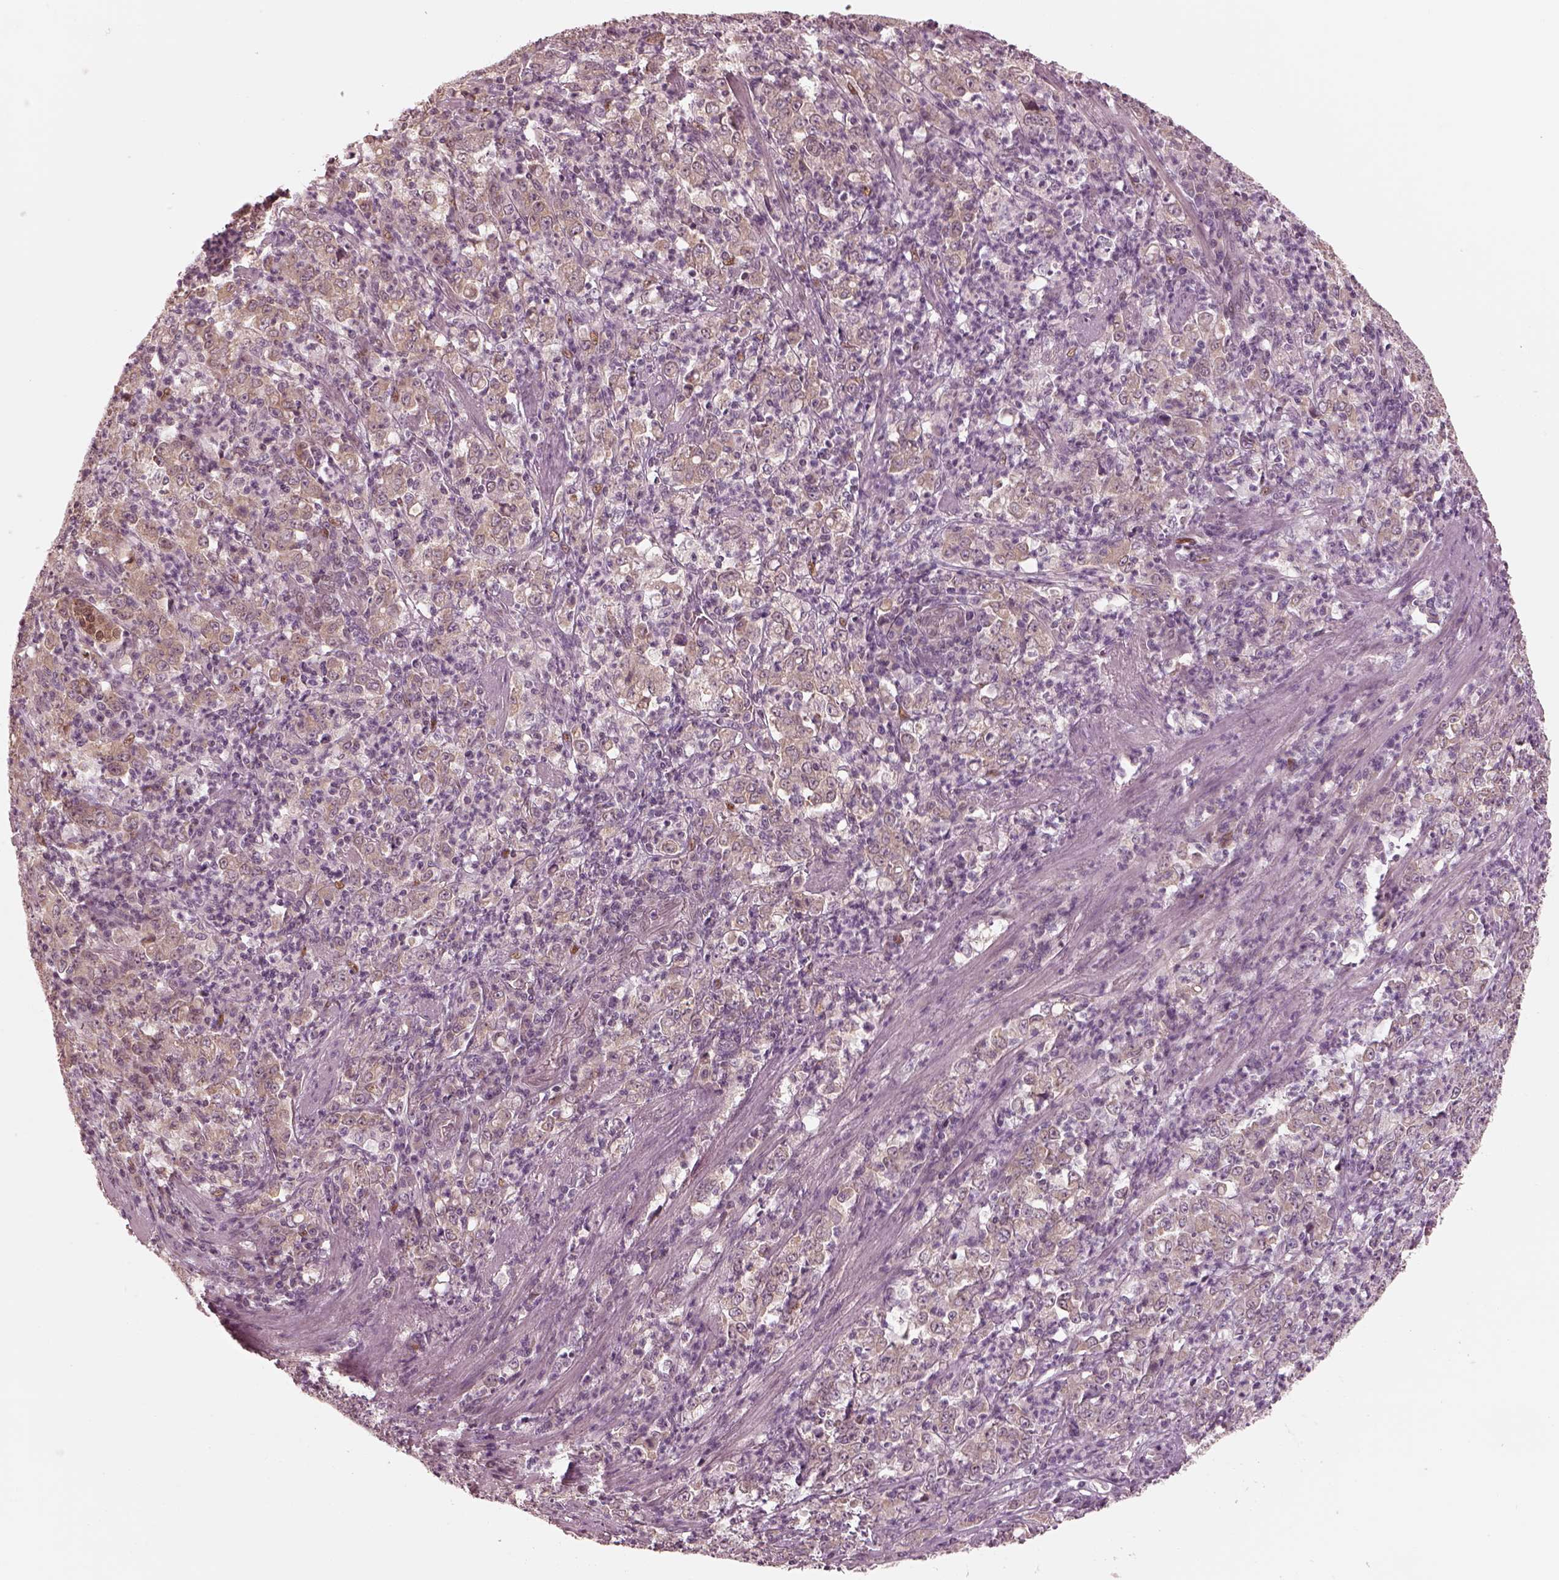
{"staining": {"intensity": "weak", "quantity": ">75%", "location": "cytoplasmic/membranous"}, "tissue": "stomach cancer", "cell_type": "Tumor cells", "image_type": "cancer", "snomed": [{"axis": "morphology", "description": "Adenocarcinoma, NOS"}, {"axis": "topography", "description": "Stomach, lower"}], "caption": "Brown immunohistochemical staining in human stomach cancer (adenocarcinoma) displays weak cytoplasmic/membranous positivity in approximately >75% of tumor cells.", "gene": "IQCB1", "patient": {"sex": "female", "age": 71}}